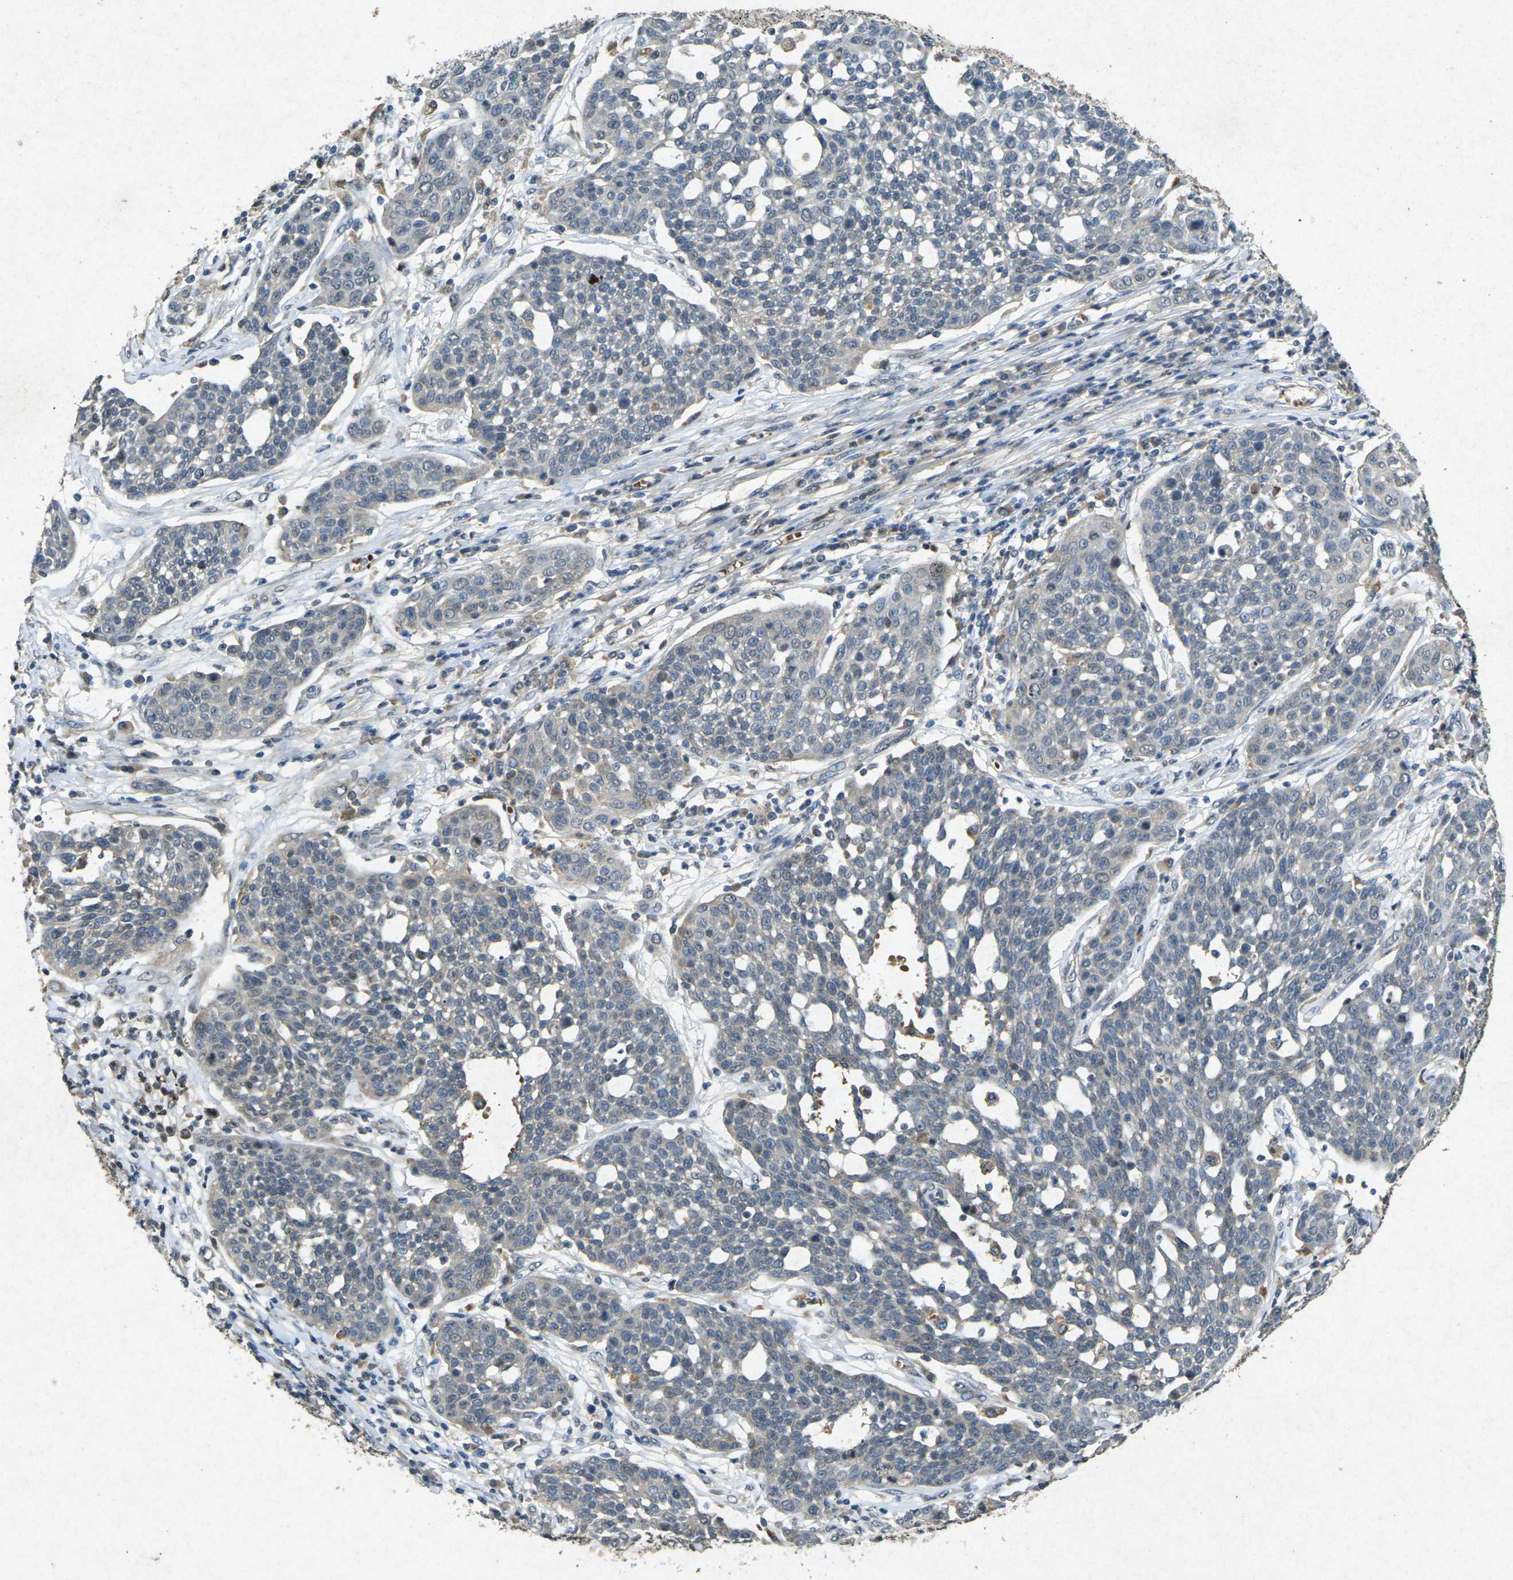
{"staining": {"intensity": "moderate", "quantity": "25%-75%", "location": "cytoplasmic/membranous"}, "tissue": "cervical cancer", "cell_type": "Tumor cells", "image_type": "cancer", "snomed": [{"axis": "morphology", "description": "Squamous cell carcinoma, NOS"}, {"axis": "topography", "description": "Cervix"}], "caption": "Protein staining by IHC exhibits moderate cytoplasmic/membranous positivity in about 25%-75% of tumor cells in cervical cancer (squamous cell carcinoma).", "gene": "RGMA", "patient": {"sex": "female", "age": 34}}